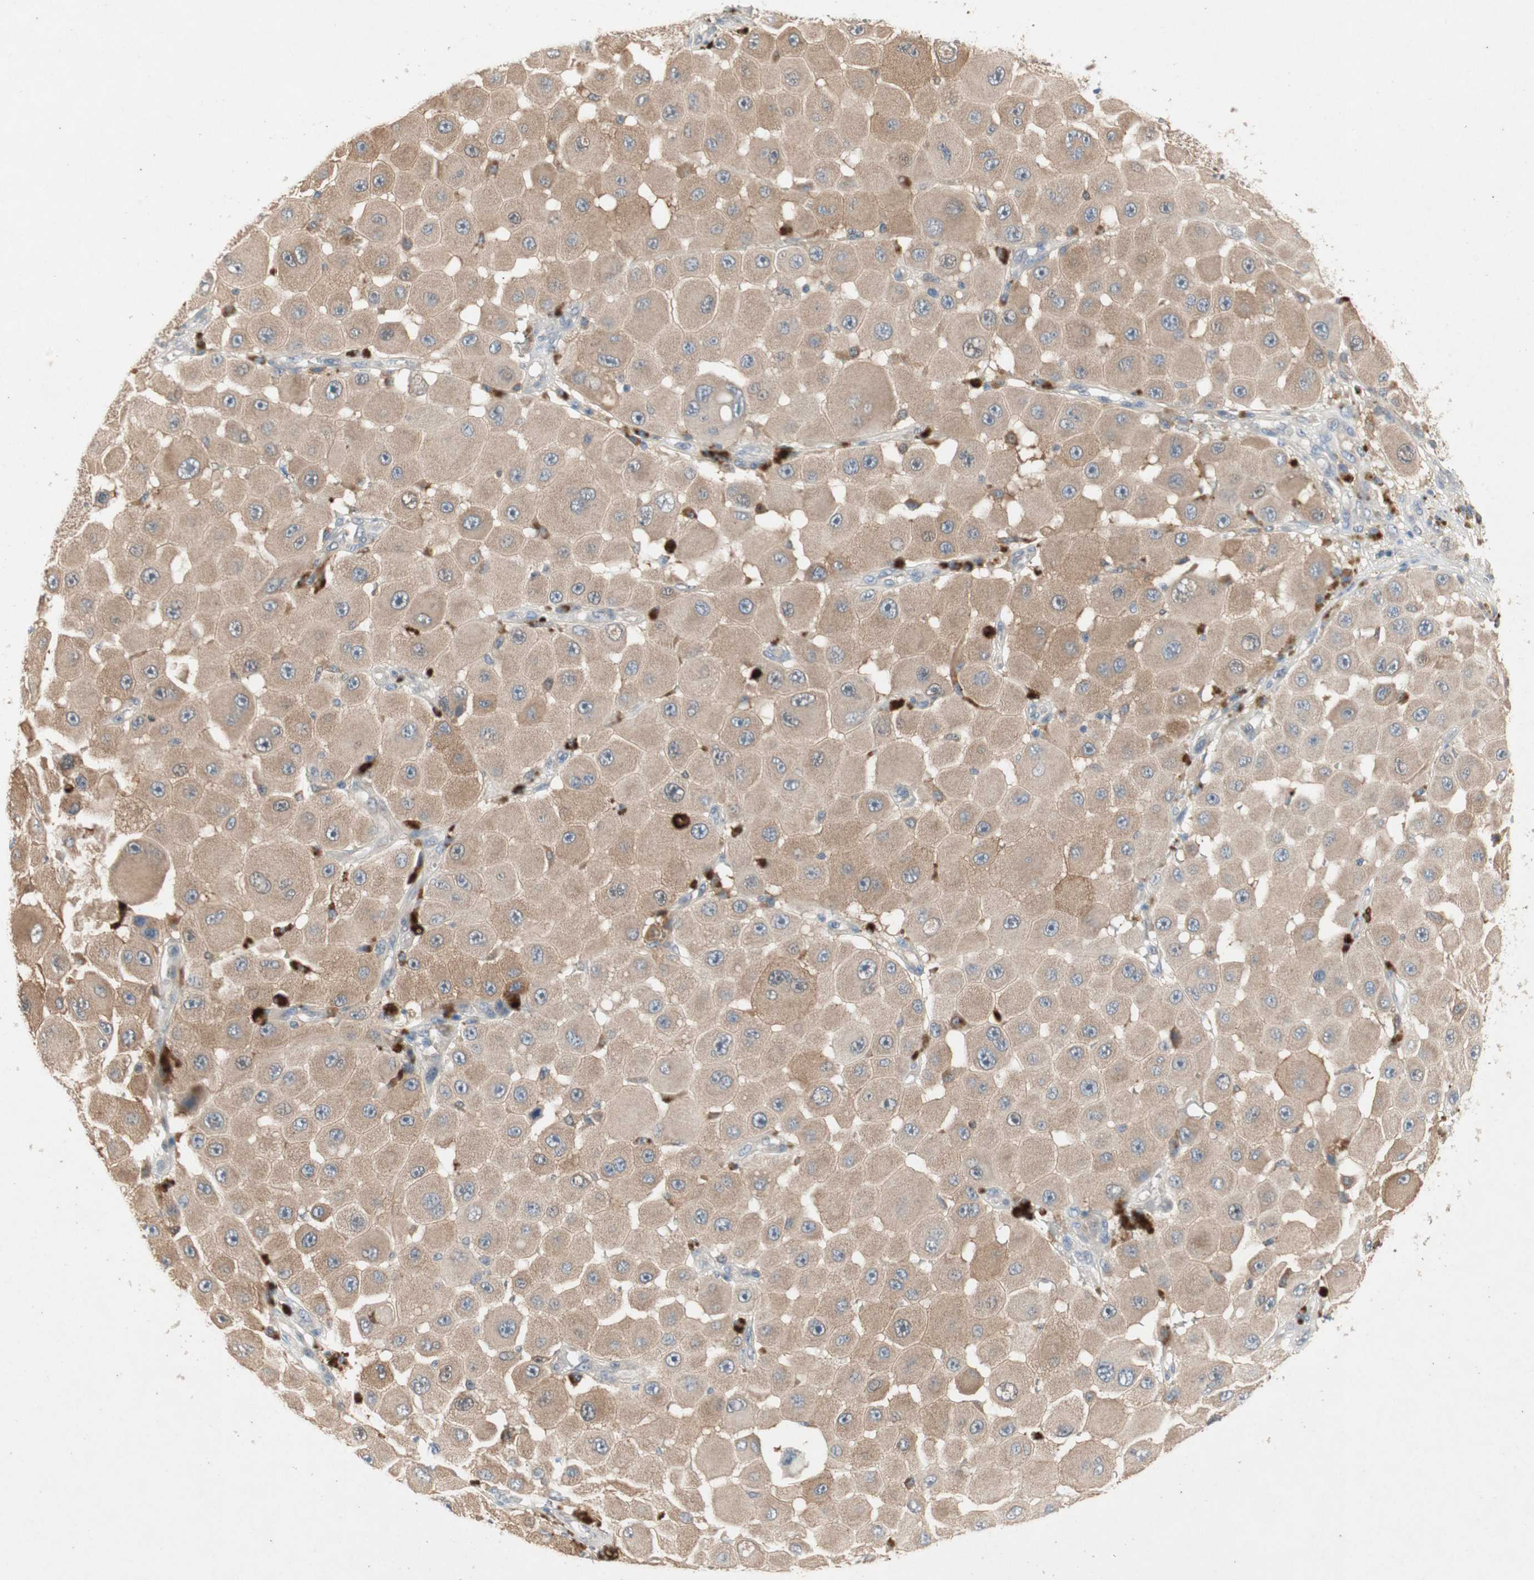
{"staining": {"intensity": "moderate", "quantity": ">75%", "location": "cytoplasmic/membranous"}, "tissue": "melanoma", "cell_type": "Tumor cells", "image_type": "cancer", "snomed": [{"axis": "morphology", "description": "Malignant melanoma, NOS"}, {"axis": "topography", "description": "Skin"}], "caption": "Tumor cells display medium levels of moderate cytoplasmic/membranous expression in about >75% of cells in melanoma. The protein is shown in brown color, while the nuclei are stained blue.", "gene": "NCLN", "patient": {"sex": "female", "age": 81}}